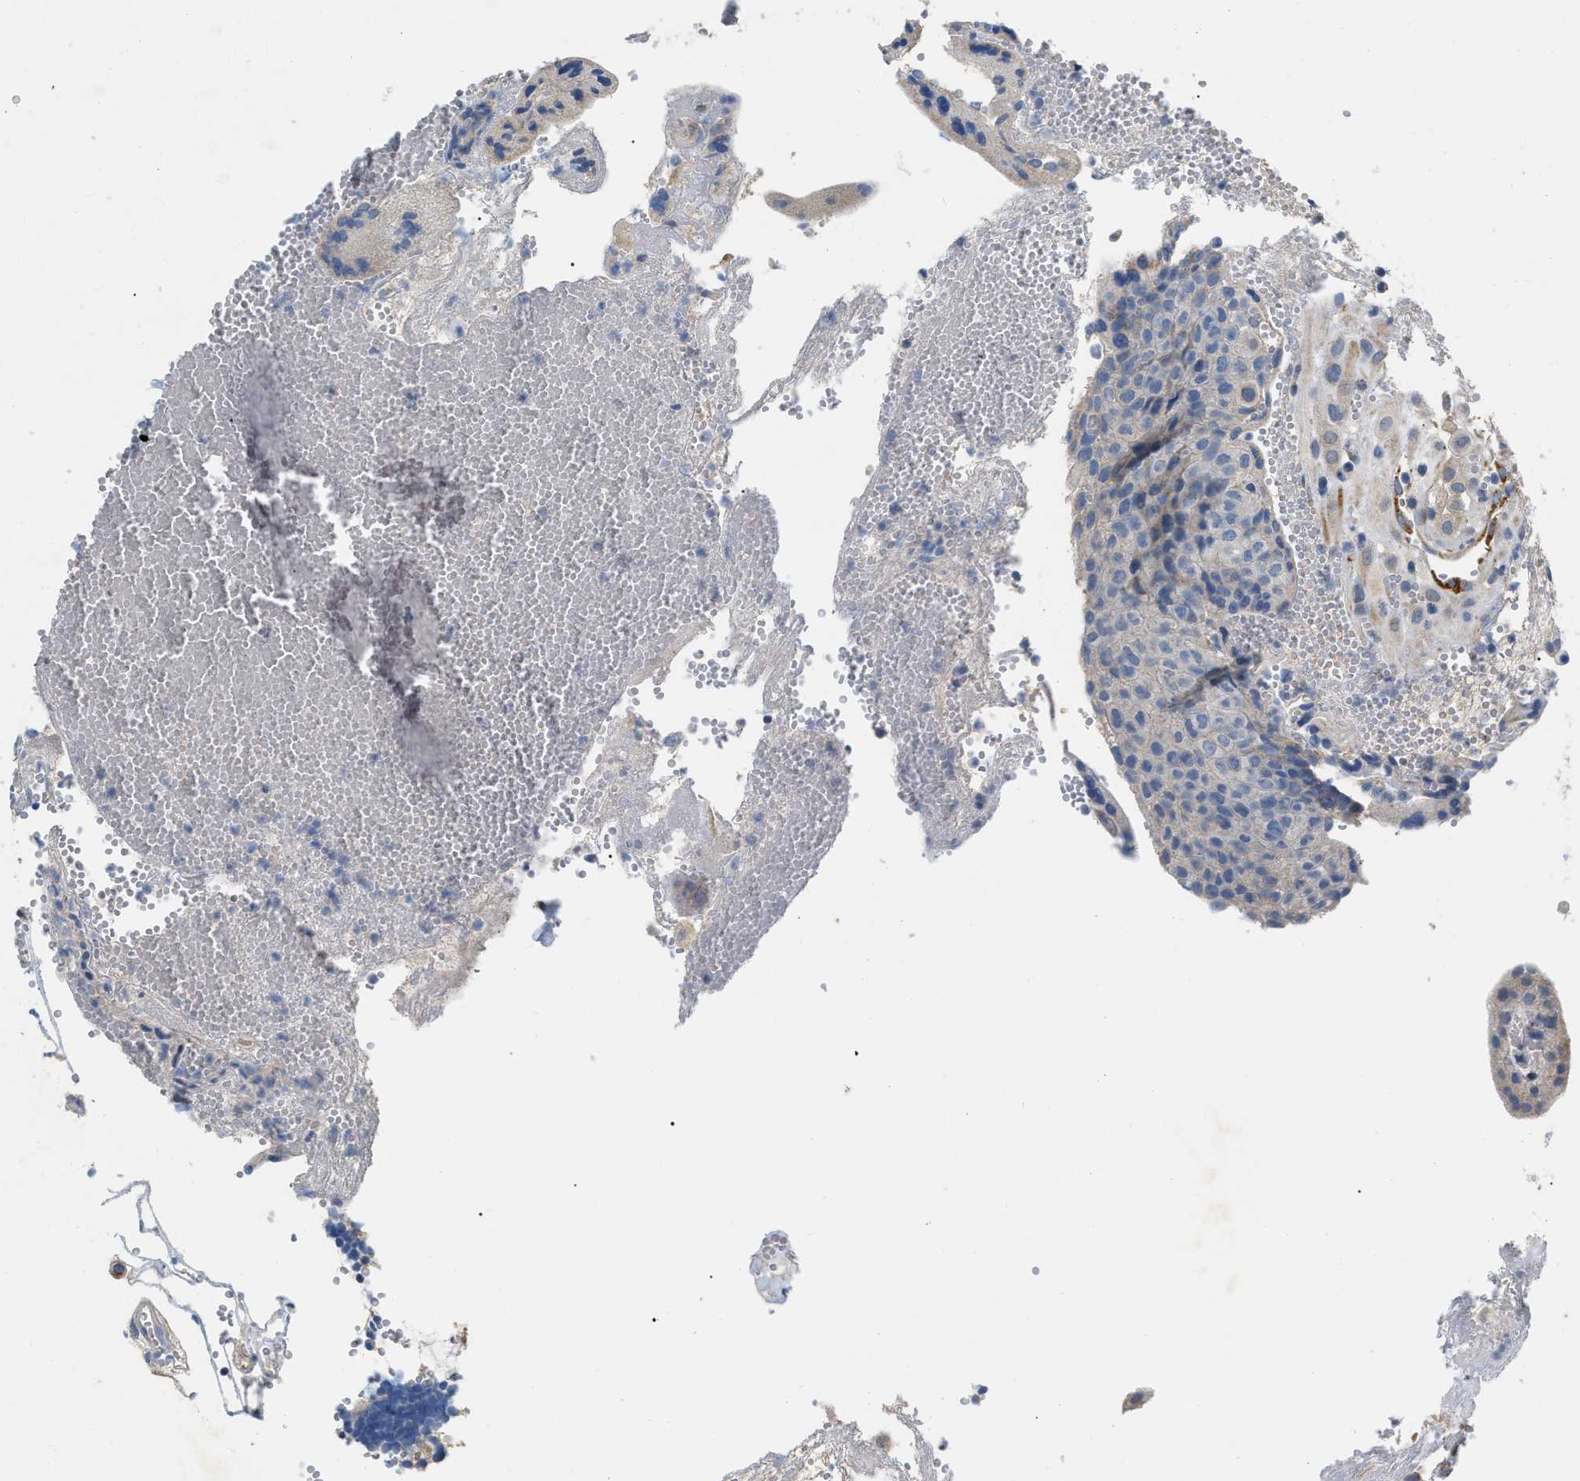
{"staining": {"intensity": "negative", "quantity": "none", "location": "none"}, "tissue": "placenta", "cell_type": "Decidual cells", "image_type": "normal", "snomed": [{"axis": "morphology", "description": "Normal tissue, NOS"}, {"axis": "topography", "description": "Placenta"}], "caption": "Decidual cells are negative for brown protein staining in benign placenta. The staining is performed using DAB brown chromogen with nuclei counter-stained in using hematoxylin.", "gene": "DHX58", "patient": {"sex": "female", "age": 18}}